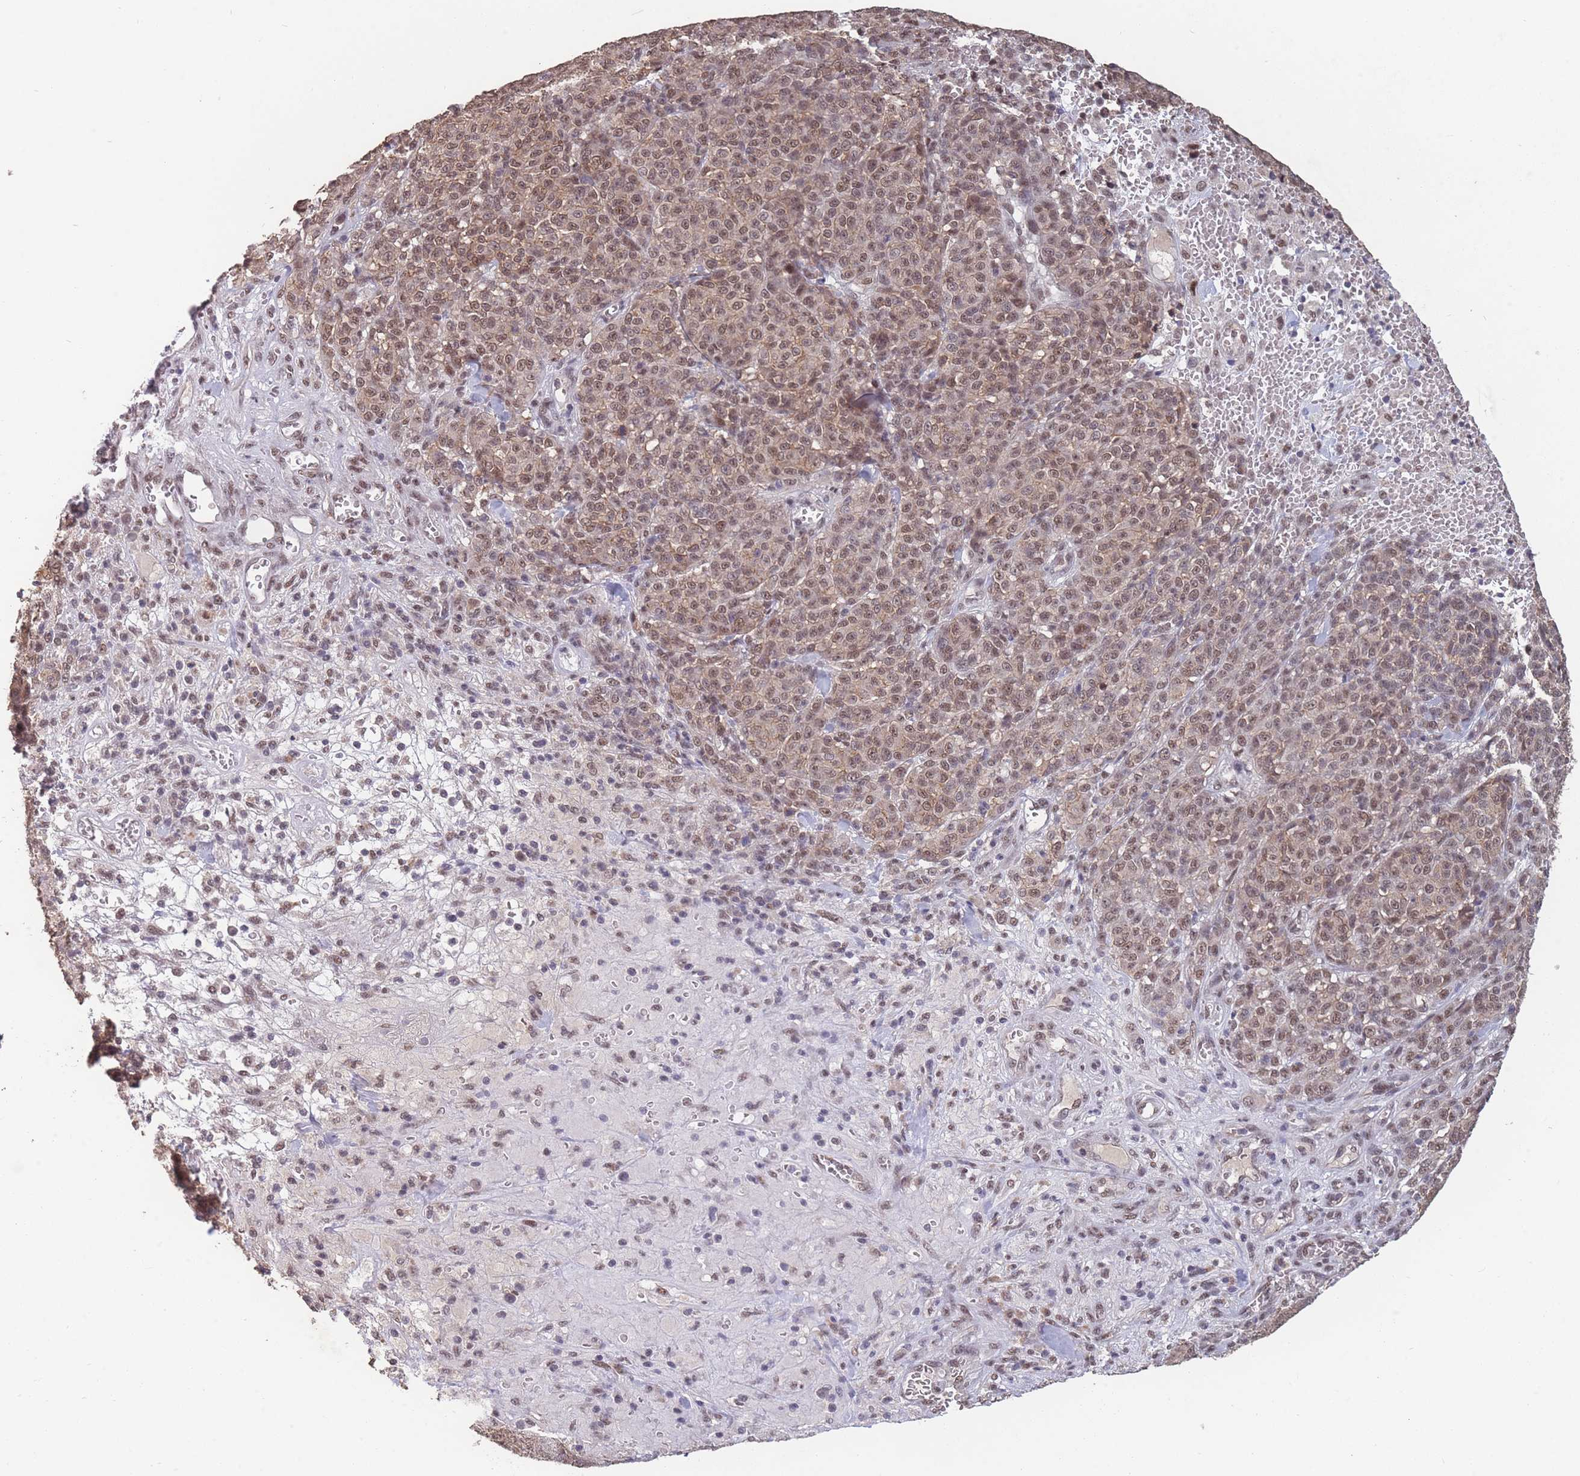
{"staining": {"intensity": "moderate", "quantity": ">75%", "location": "nuclear"}, "tissue": "melanoma", "cell_type": "Tumor cells", "image_type": "cancer", "snomed": [{"axis": "morphology", "description": "Normal tissue, NOS"}, {"axis": "morphology", "description": "Malignant melanoma, NOS"}, {"axis": "topography", "description": "Skin"}], "caption": "Immunohistochemistry (IHC) of malignant melanoma demonstrates medium levels of moderate nuclear staining in approximately >75% of tumor cells.", "gene": "SNRPA1", "patient": {"sex": "female", "age": 34}}